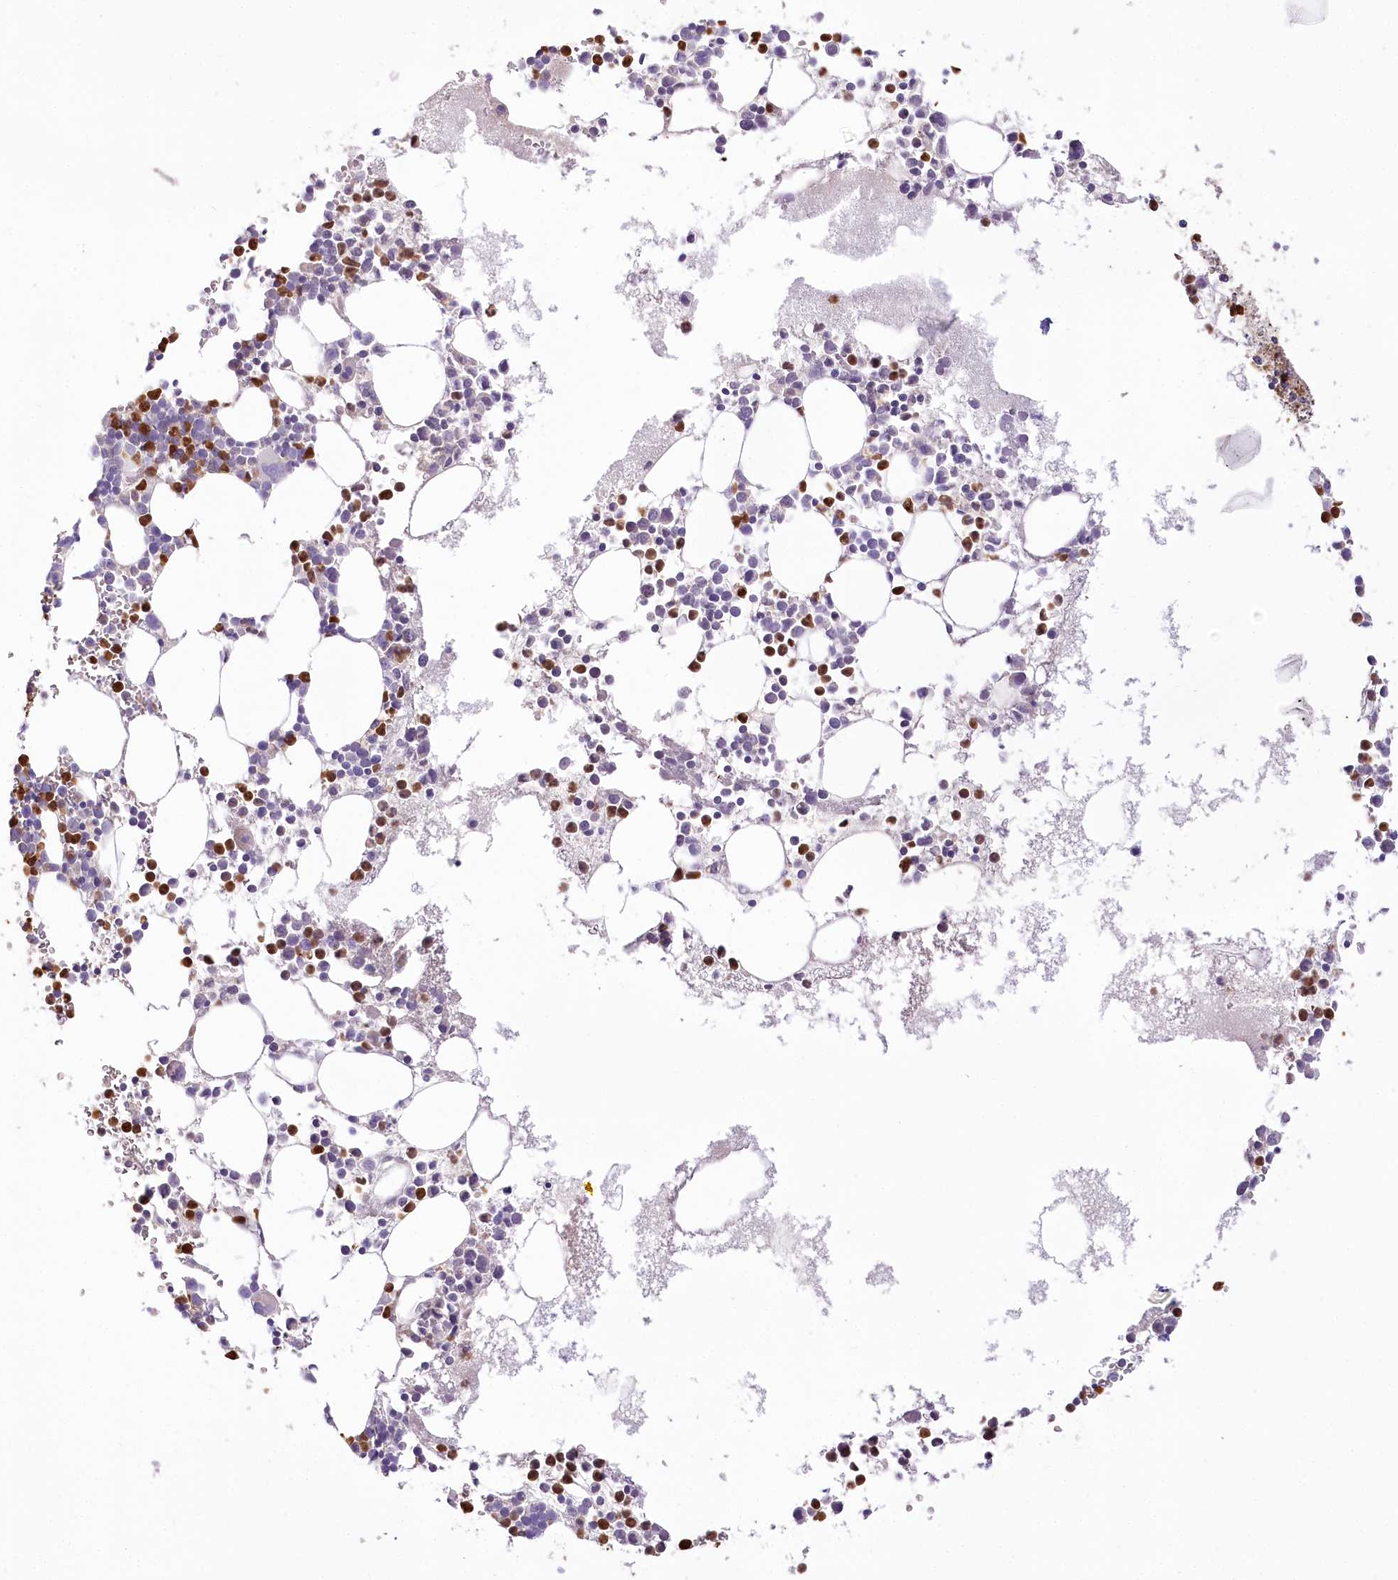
{"staining": {"intensity": "strong", "quantity": "25%-75%", "location": "cytoplasmic/membranous"}, "tissue": "bone marrow", "cell_type": "Hematopoietic cells", "image_type": "normal", "snomed": [{"axis": "morphology", "description": "Normal tissue, NOS"}, {"axis": "topography", "description": "Bone marrow"}], "caption": "Immunohistochemical staining of unremarkable human bone marrow demonstrates 25%-75% levels of strong cytoplasmic/membranous protein staining in about 25%-75% of hematopoietic cells. (brown staining indicates protein expression, while blue staining denotes nuclei).", "gene": "DPYD", "patient": {"sex": "female", "age": 78}}